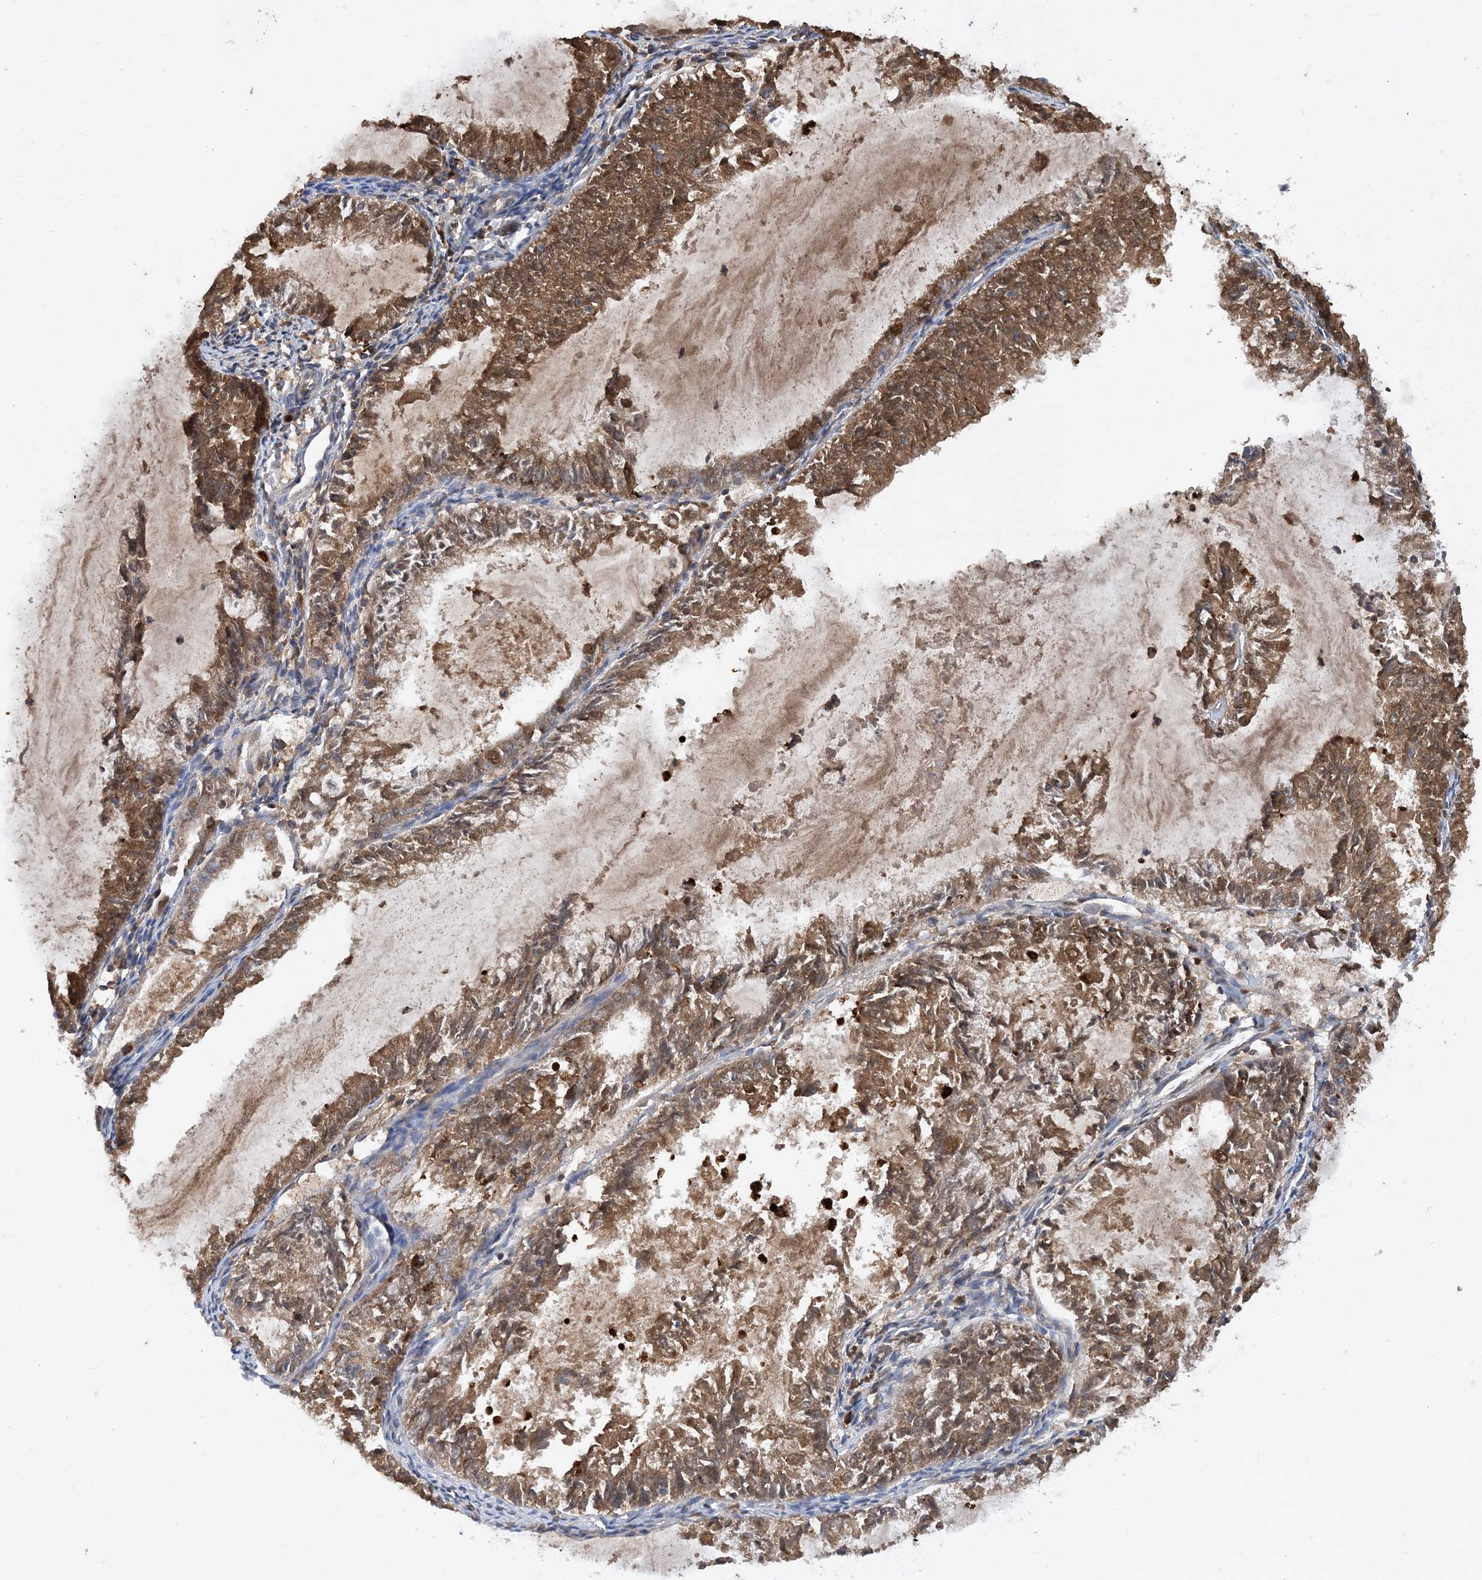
{"staining": {"intensity": "moderate", "quantity": ">75%", "location": "cytoplasmic/membranous"}, "tissue": "endometrial cancer", "cell_type": "Tumor cells", "image_type": "cancer", "snomed": [{"axis": "morphology", "description": "Adenocarcinoma, NOS"}, {"axis": "topography", "description": "Endometrium"}], "caption": "Endometrial cancer (adenocarcinoma) stained for a protein (brown) demonstrates moderate cytoplasmic/membranous positive staining in approximately >75% of tumor cells.", "gene": "STK19", "patient": {"sex": "female", "age": 57}}